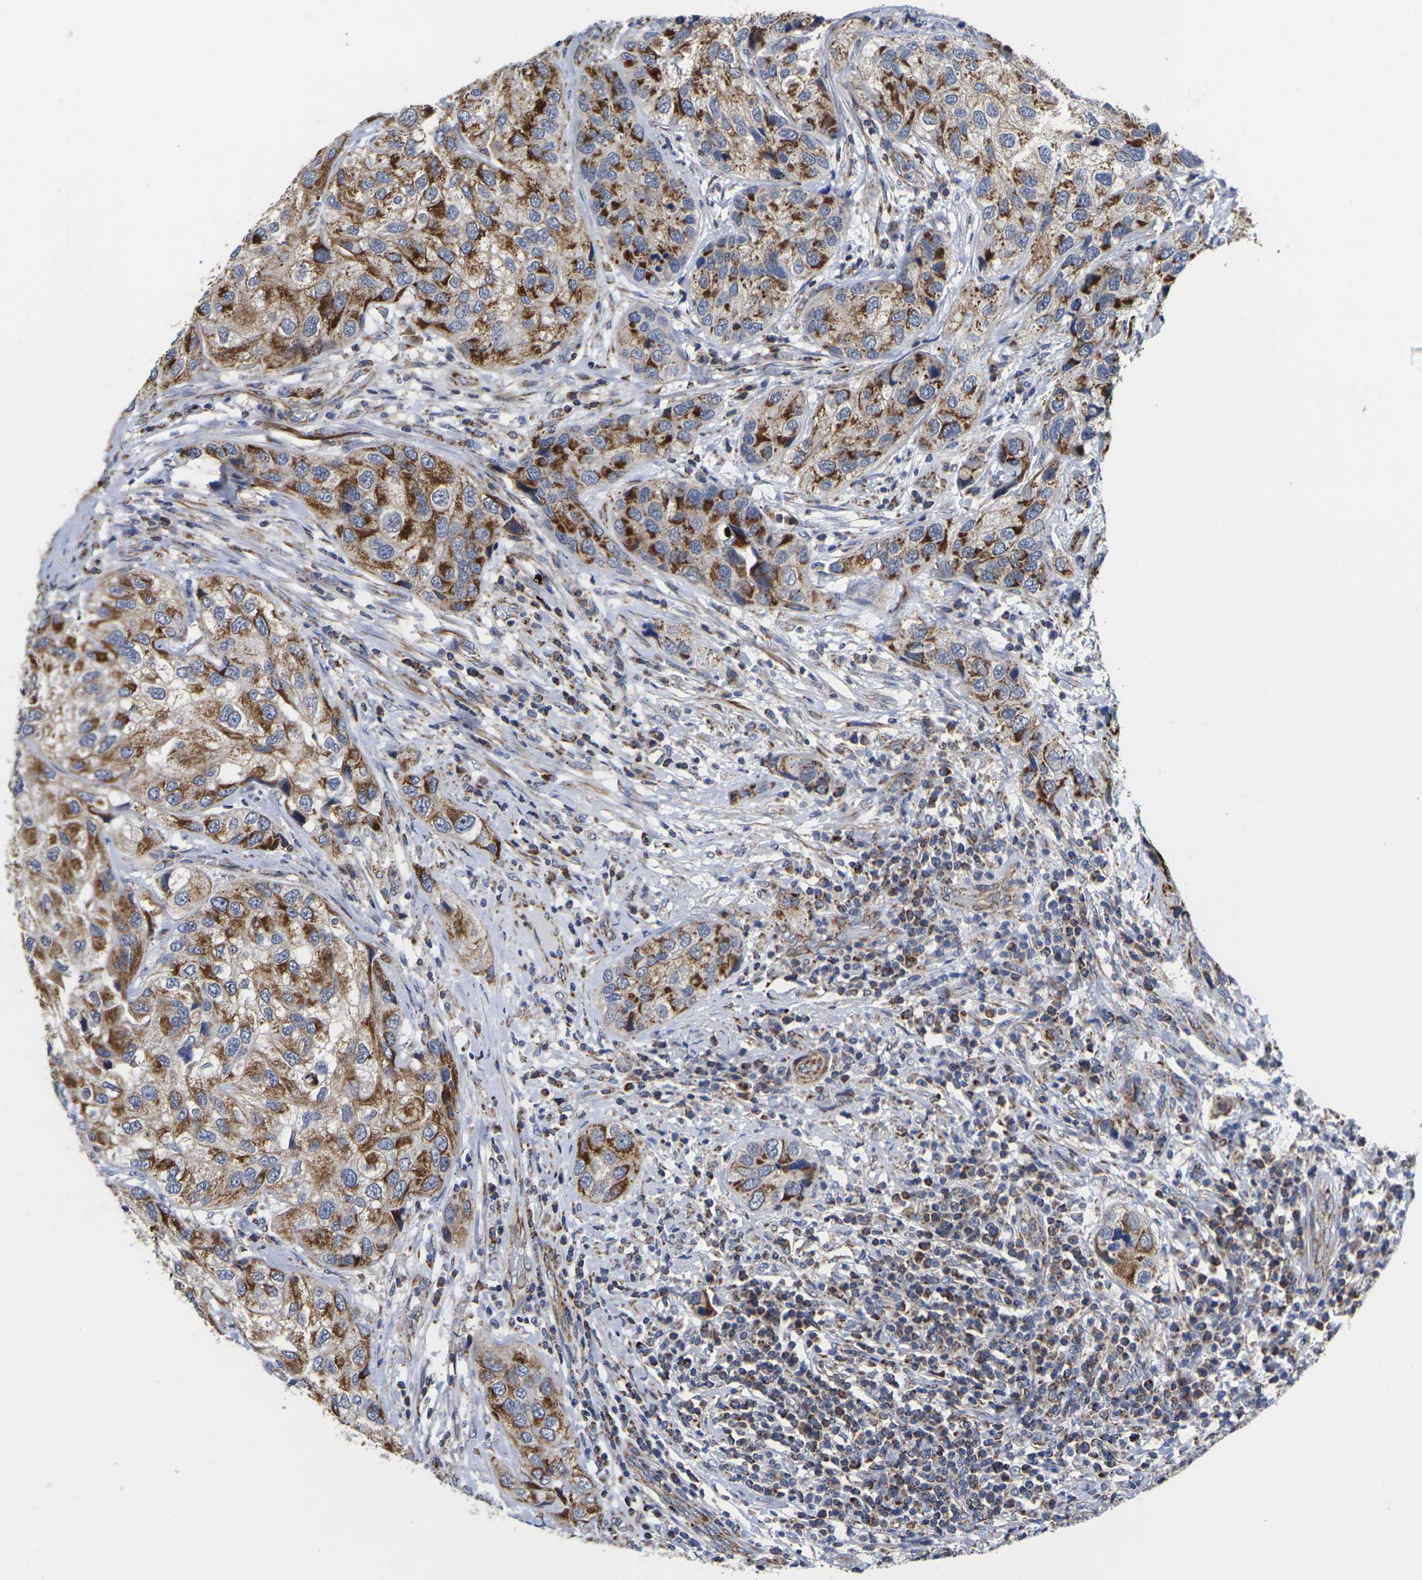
{"staining": {"intensity": "strong", "quantity": ">75%", "location": "cytoplasmic/membranous"}, "tissue": "urothelial cancer", "cell_type": "Tumor cells", "image_type": "cancer", "snomed": [{"axis": "morphology", "description": "Urothelial carcinoma, High grade"}, {"axis": "topography", "description": "Urinary bladder"}], "caption": "Immunohistochemistry staining of urothelial cancer, which demonstrates high levels of strong cytoplasmic/membranous expression in about >75% of tumor cells indicating strong cytoplasmic/membranous protein staining. The staining was performed using DAB (3,3'-diaminobenzidine) (brown) for protein detection and nuclei were counterstained in hematoxylin (blue).", "gene": "P2RY11", "patient": {"sex": "female", "age": 64}}